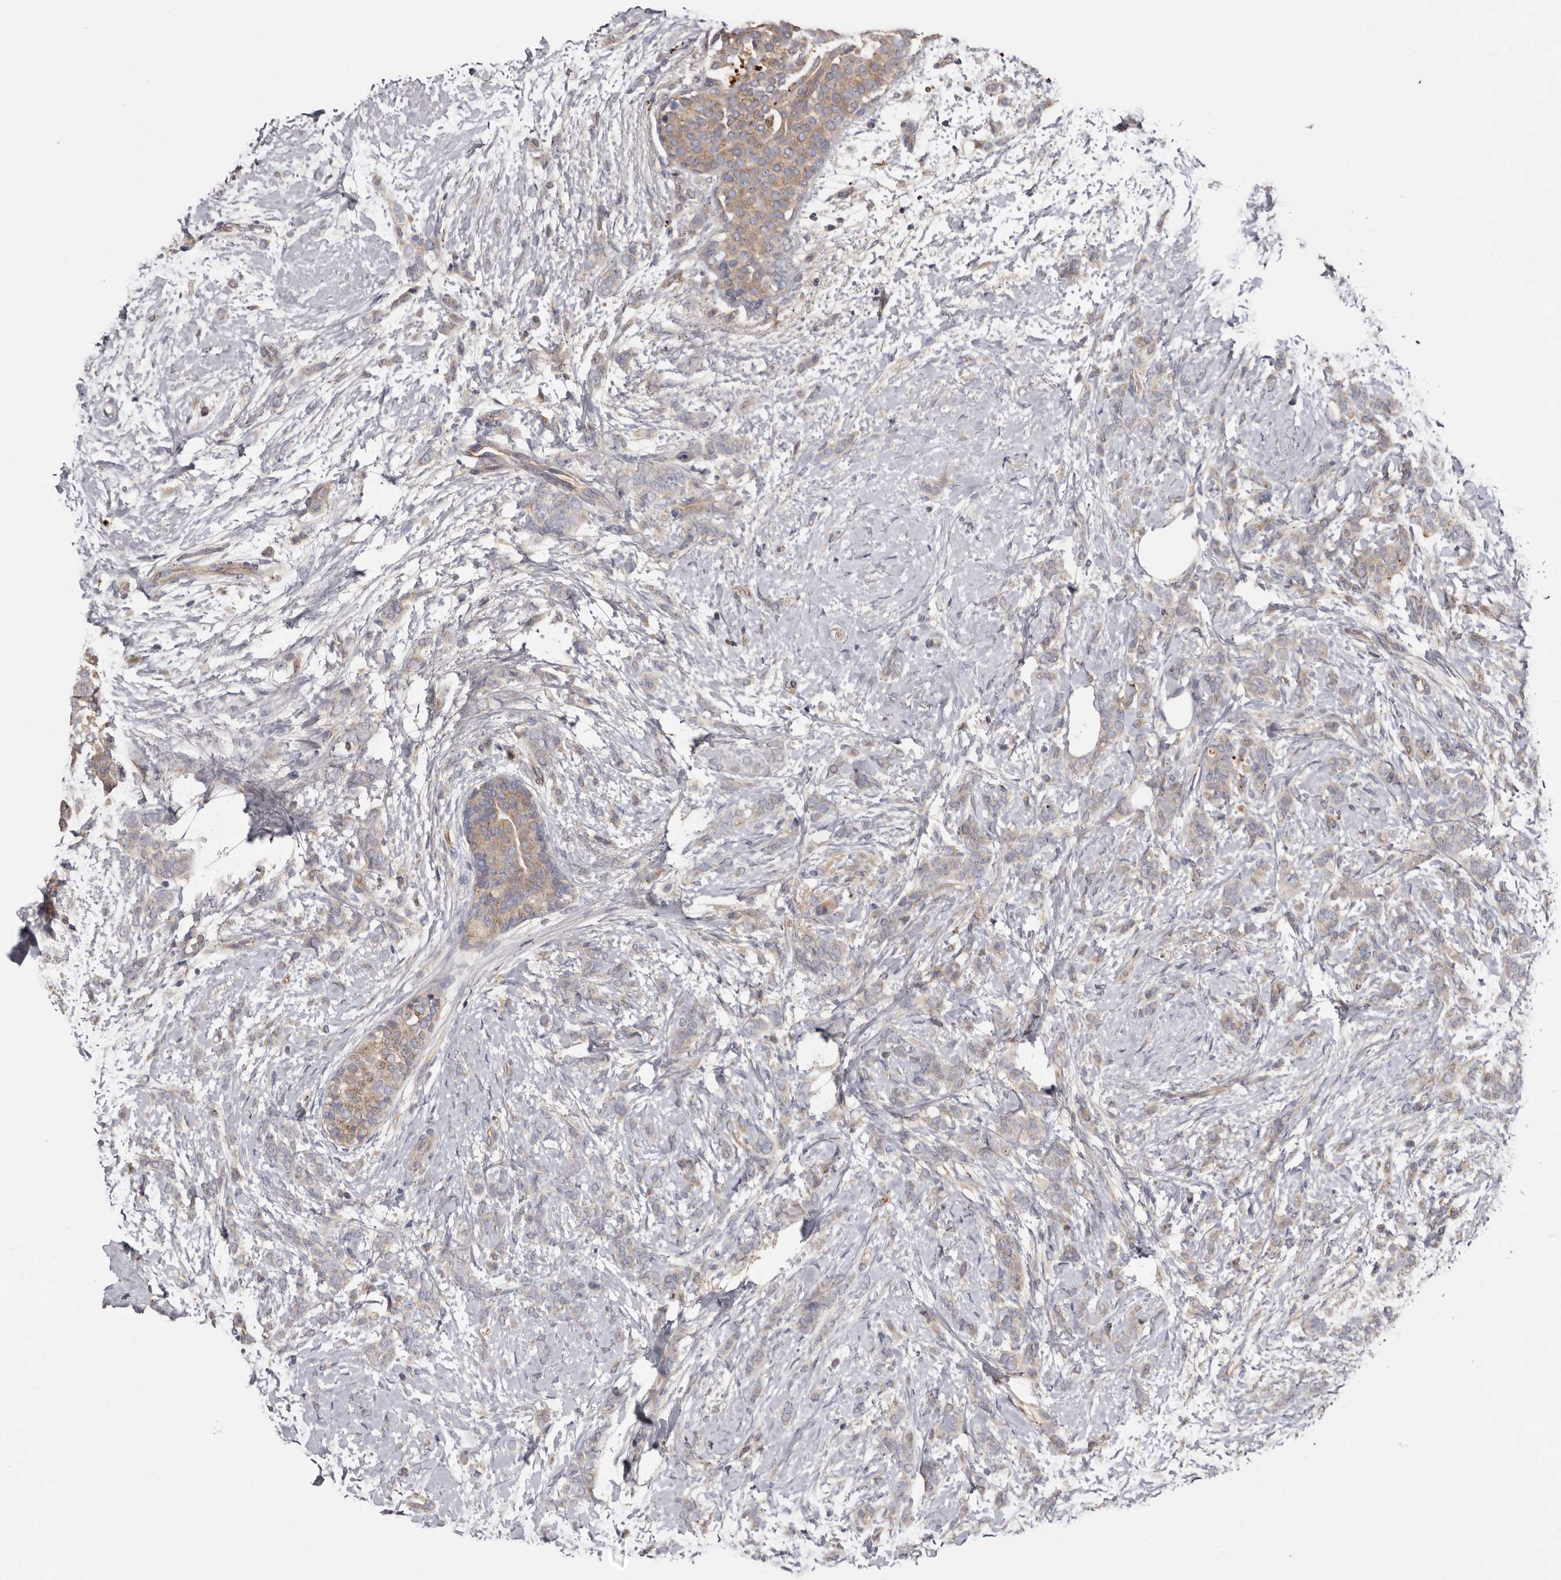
{"staining": {"intensity": "weak", "quantity": "<25%", "location": "cytoplasmic/membranous"}, "tissue": "breast cancer", "cell_type": "Tumor cells", "image_type": "cancer", "snomed": [{"axis": "morphology", "description": "Lobular carcinoma, in situ"}, {"axis": "morphology", "description": "Lobular carcinoma"}, {"axis": "topography", "description": "Breast"}], "caption": "High power microscopy photomicrograph of an immunohistochemistry image of breast cancer (lobular carcinoma), revealing no significant staining in tumor cells.", "gene": "INKA2", "patient": {"sex": "female", "age": 41}}